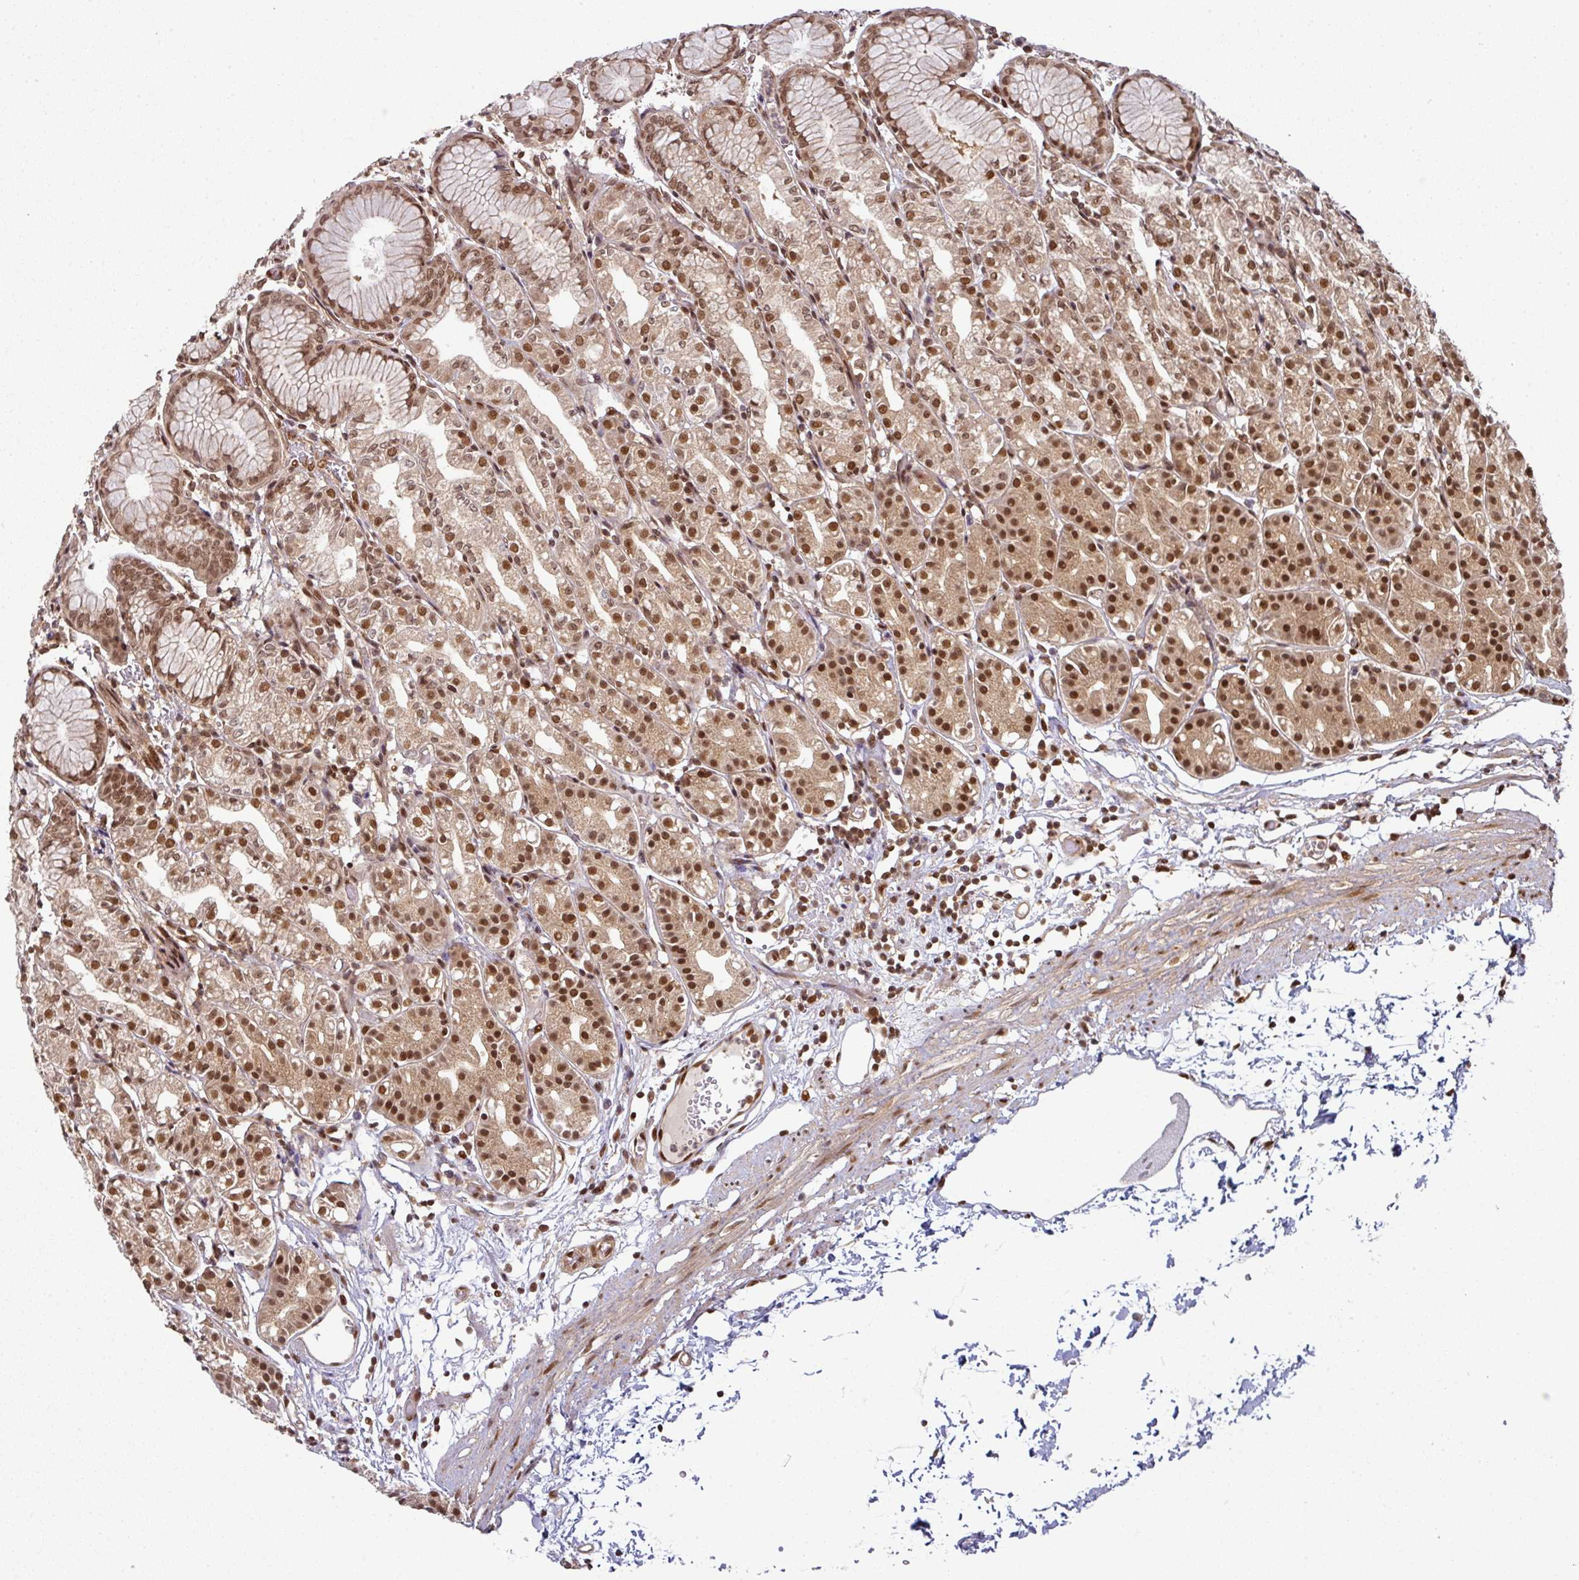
{"staining": {"intensity": "strong", "quantity": "25%-75%", "location": "cytoplasmic/membranous,nuclear"}, "tissue": "stomach", "cell_type": "Glandular cells", "image_type": "normal", "snomed": [{"axis": "morphology", "description": "Normal tissue, NOS"}, {"axis": "topography", "description": "Stomach"}], "caption": "IHC (DAB (3,3'-diaminobenzidine)) staining of benign stomach reveals strong cytoplasmic/membranous,nuclear protein staining in about 25%-75% of glandular cells. (Stains: DAB in brown, nuclei in blue, Microscopy: brightfield microscopy at high magnification).", "gene": "SIK3", "patient": {"sex": "female", "age": 57}}